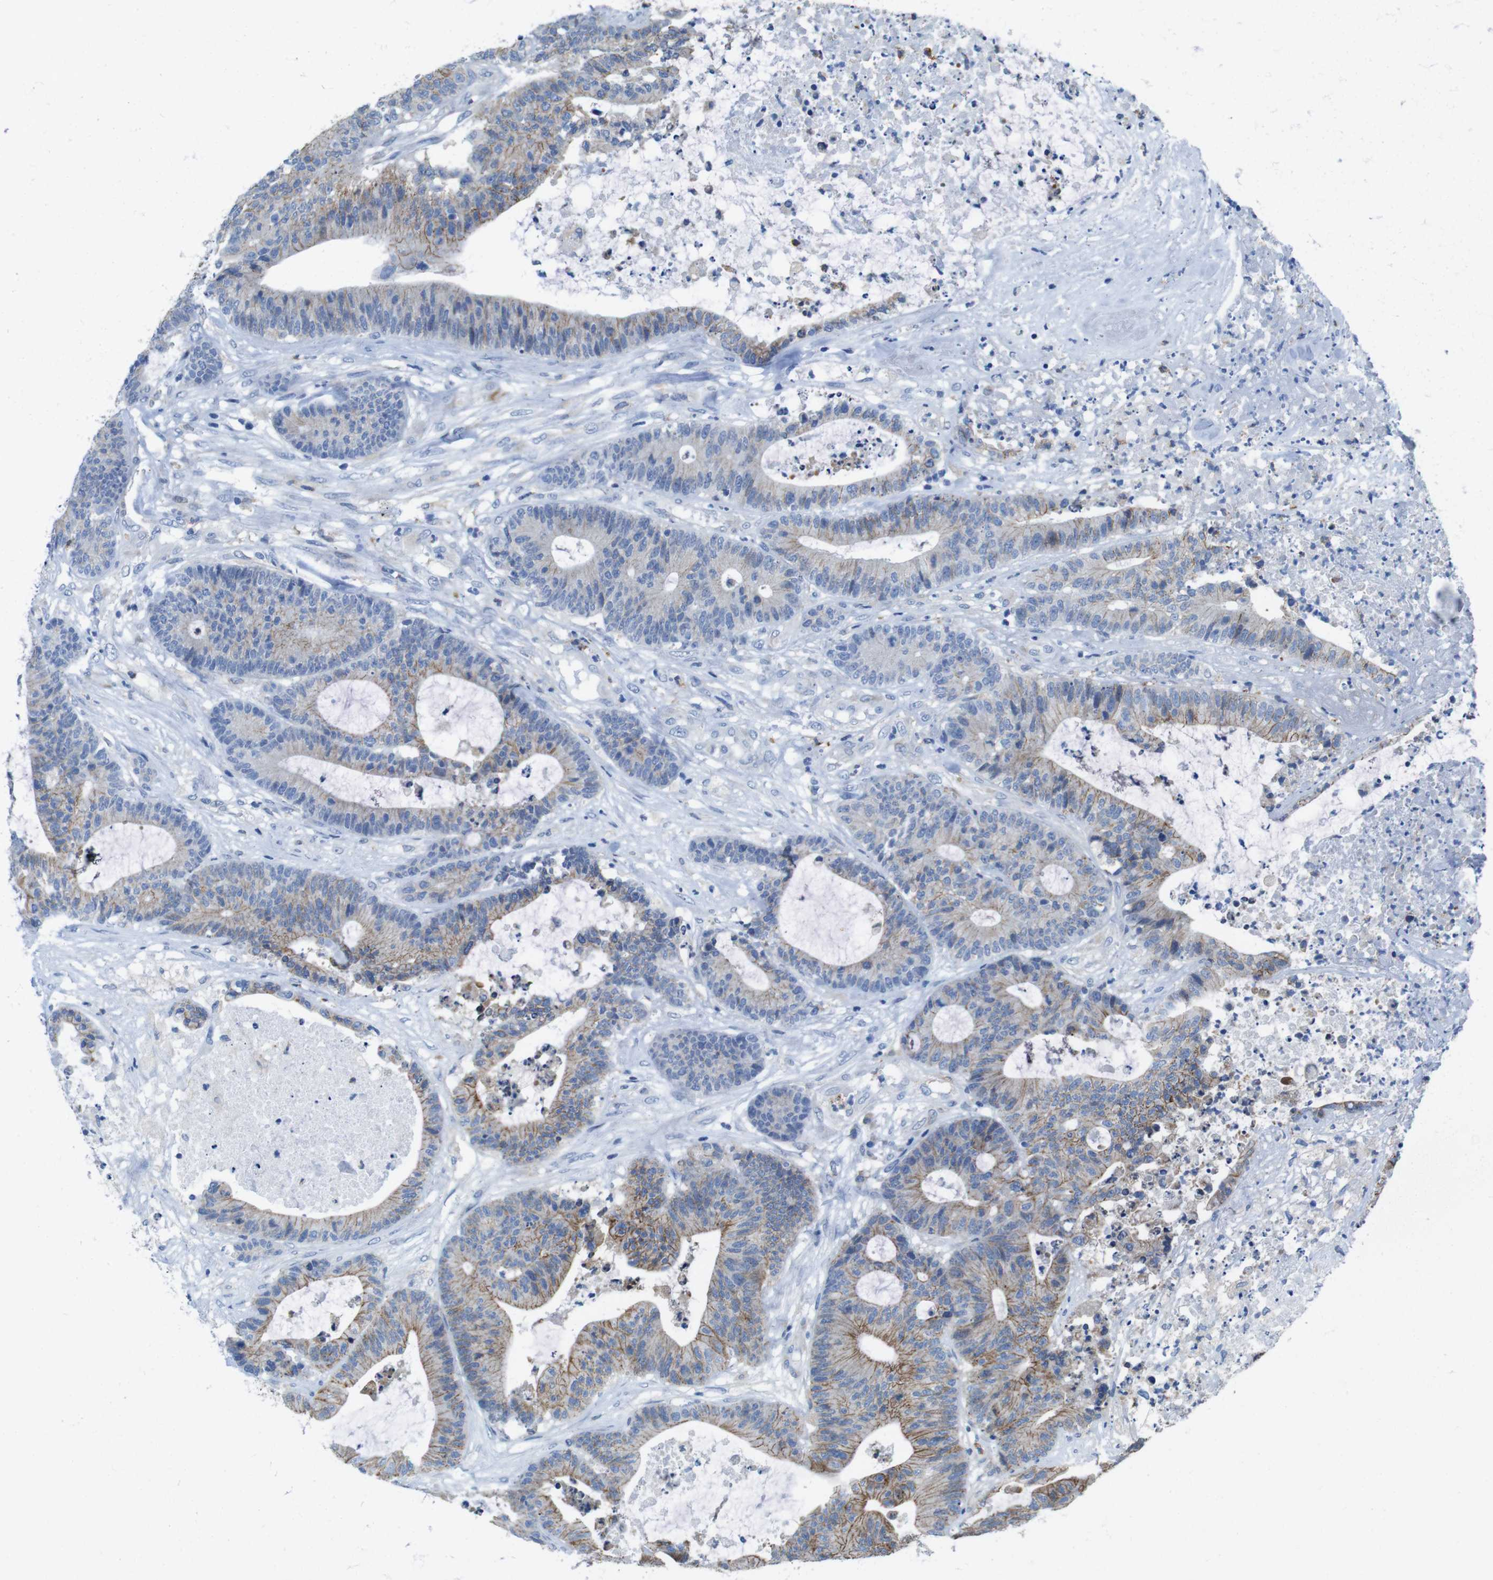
{"staining": {"intensity": "moderate", "quantity": "25%-75%", "location": "cytoplasmic/membranous"}, "tissue": "colorectal cancer", "cell_type": "Tumor cells", "image_type": "cancer", "snomed": [{"axis": "morphology", "description": "Adenocarcinoma, NOS"}, {"axis": "topography", "description": "Colon"}], "caption": "A micrograph of adenocarcinoma (colorectal) stained for a protein shows moderate cytoplasmic/membranous brown staining in tumor cells.", "gene": "CLMN", "patient": {"sex": "female", "age": 84}}